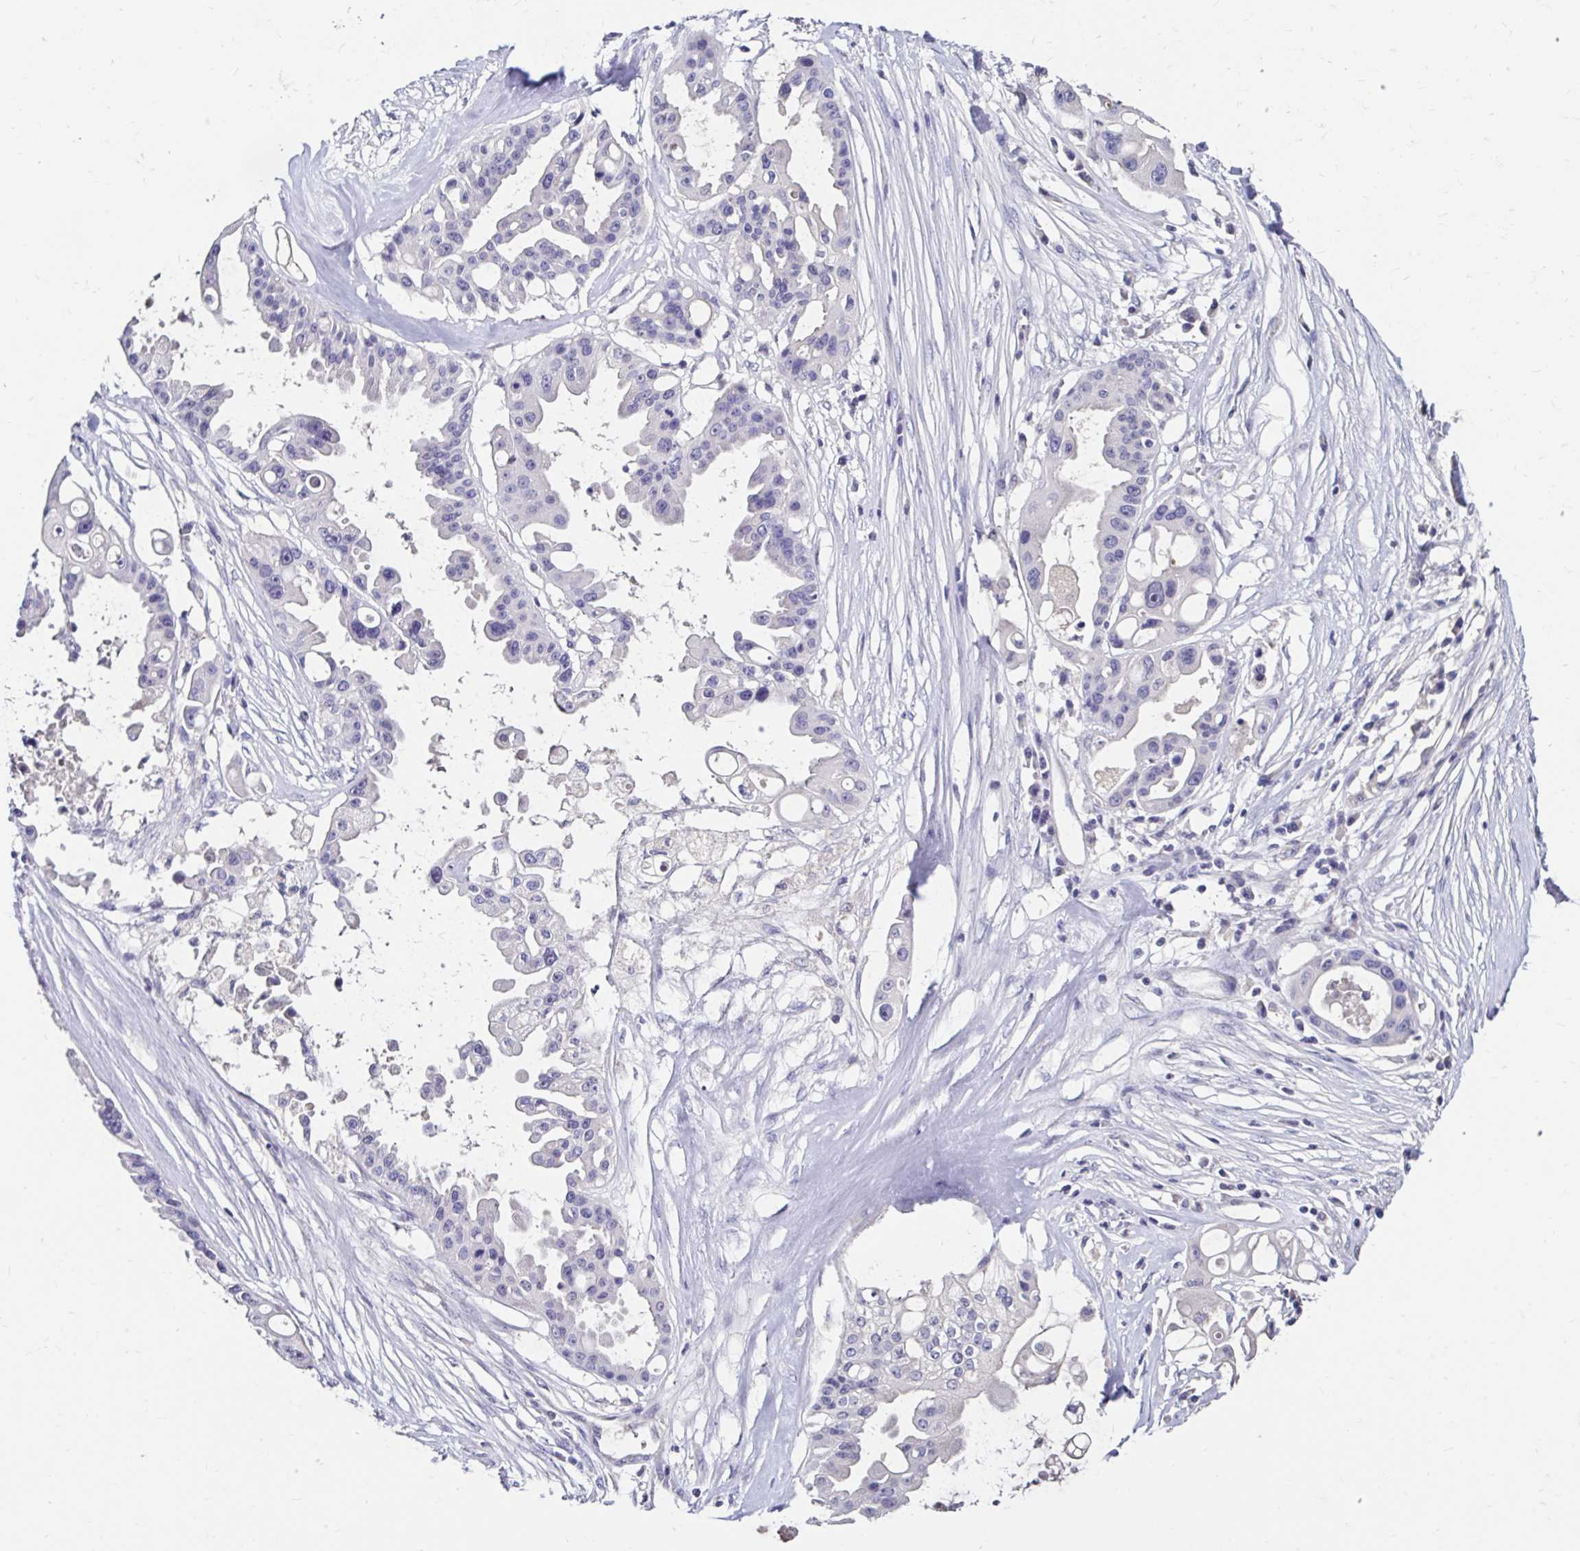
{"staining": {"intensity": "negative", "quantity": "none", "location": "none"}, "tissue": "ovarian cancer", "cell_type": "Tumor cells", "image_type": "cancer", "snomed": [{"axis": "morphology", "description": "Cystadenocarcinoma, serous, NOS"}, {"axis": "topography", "description": "Ovary"}], "caption": "A histopathology image of ovarian cancer (serous cystadenocarcinoma) stained for a protein shows no brown staining in tumor cells.", "gene": "SCG3", "patient": {"sex": "female", "age": 56}}